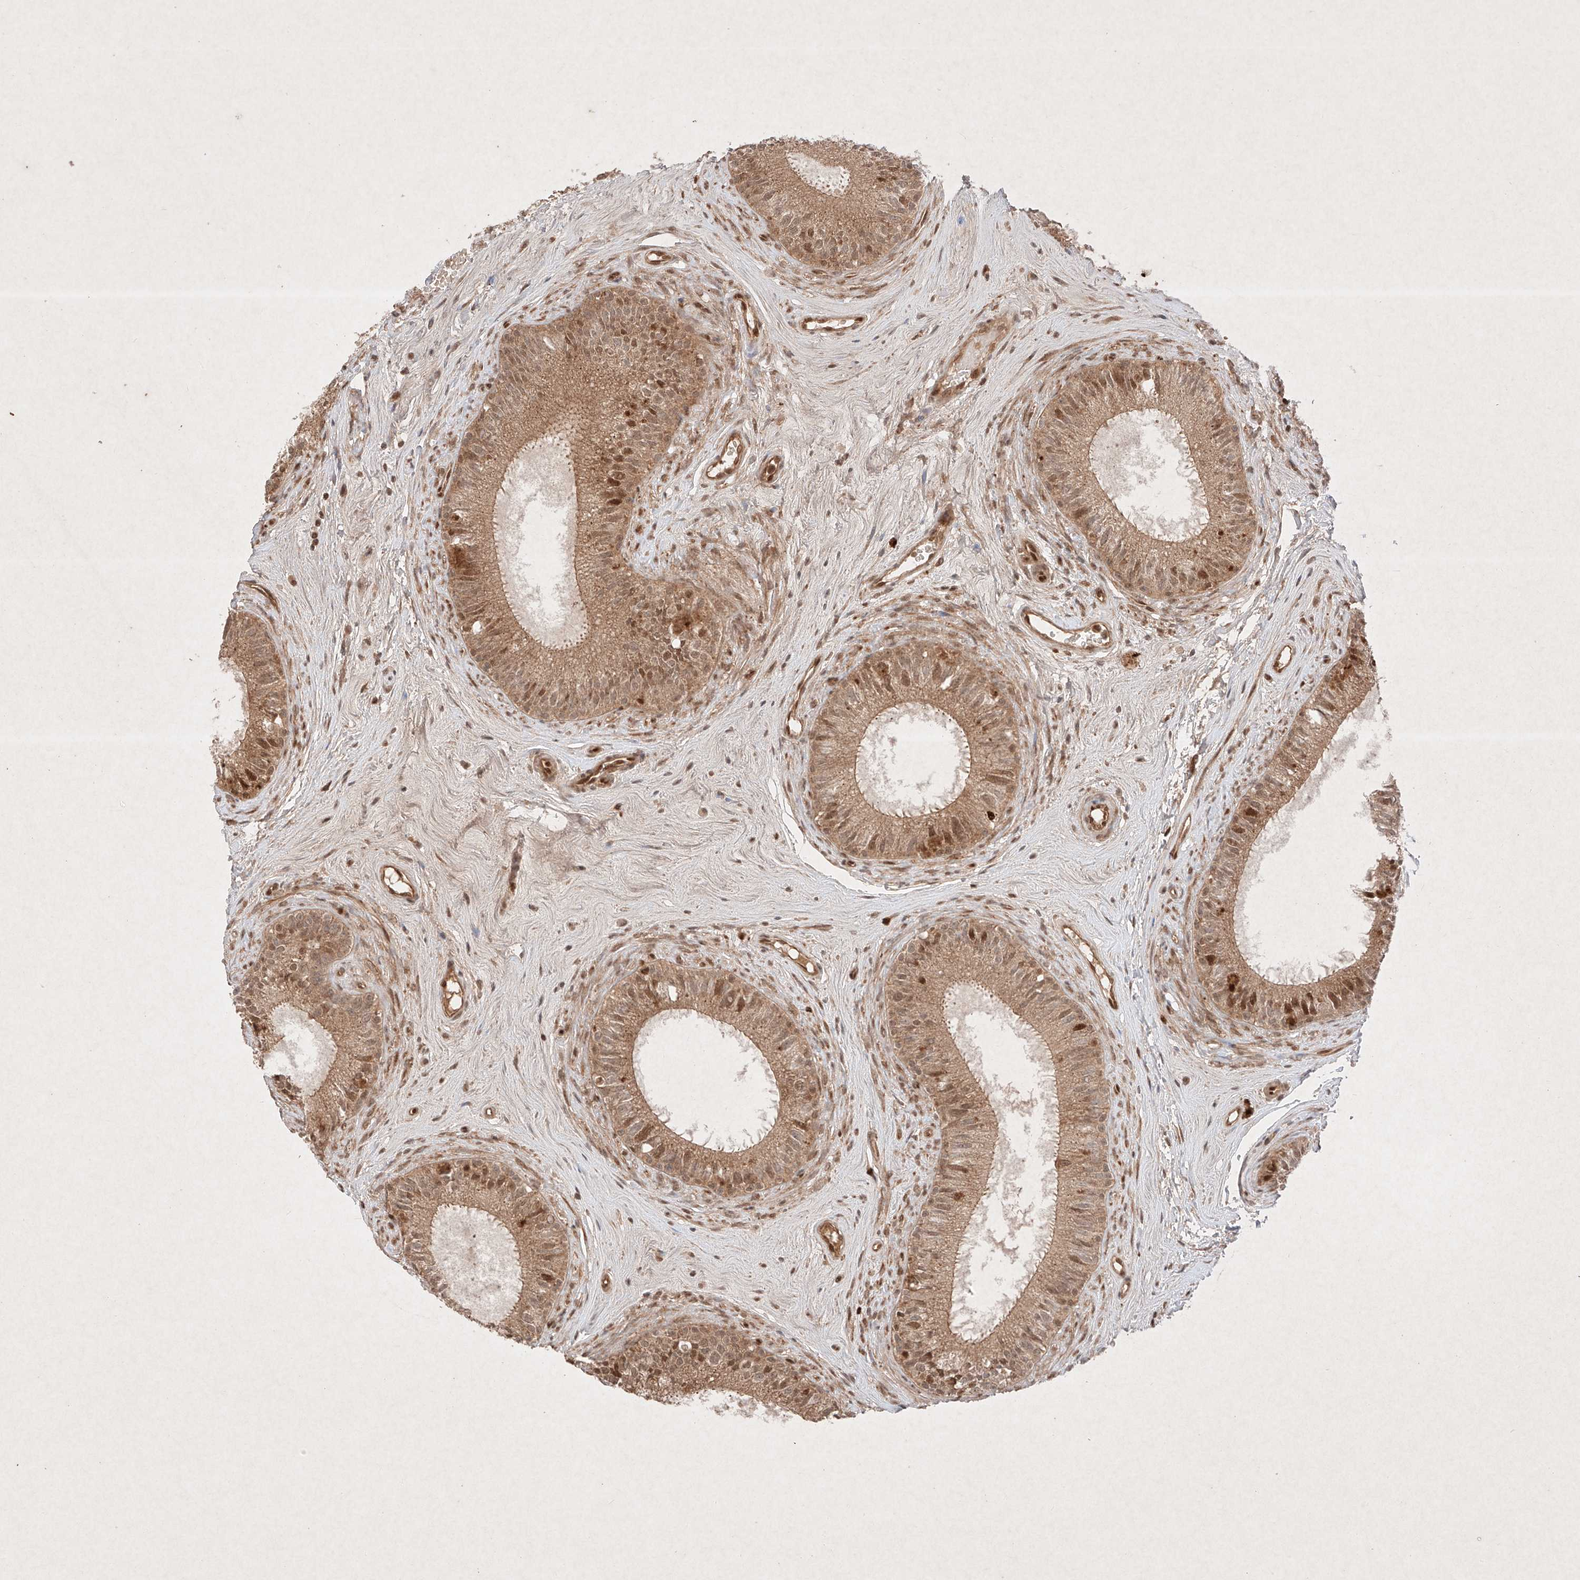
{"staining": {"intensity": "strong", "quantity": ">75%", "location": "cytoplasmic/membranous,nuclear"}, "tissue": "epididymis", "cell_type": "Glandular cells", "image_type": "normal", "snomed": [{"axis": "morphology", "description": "Normal tissue, NOS"}, {"axis": "topography", "description": "Epididymis"}], "caption": "Glandular cells exhibit strong cytoplasmic/membranous,nuclear staining in approximately >75% of cells in benign epididymis.", "gene": "RNF31", "patient": {"sex": "male", "age": 71}}